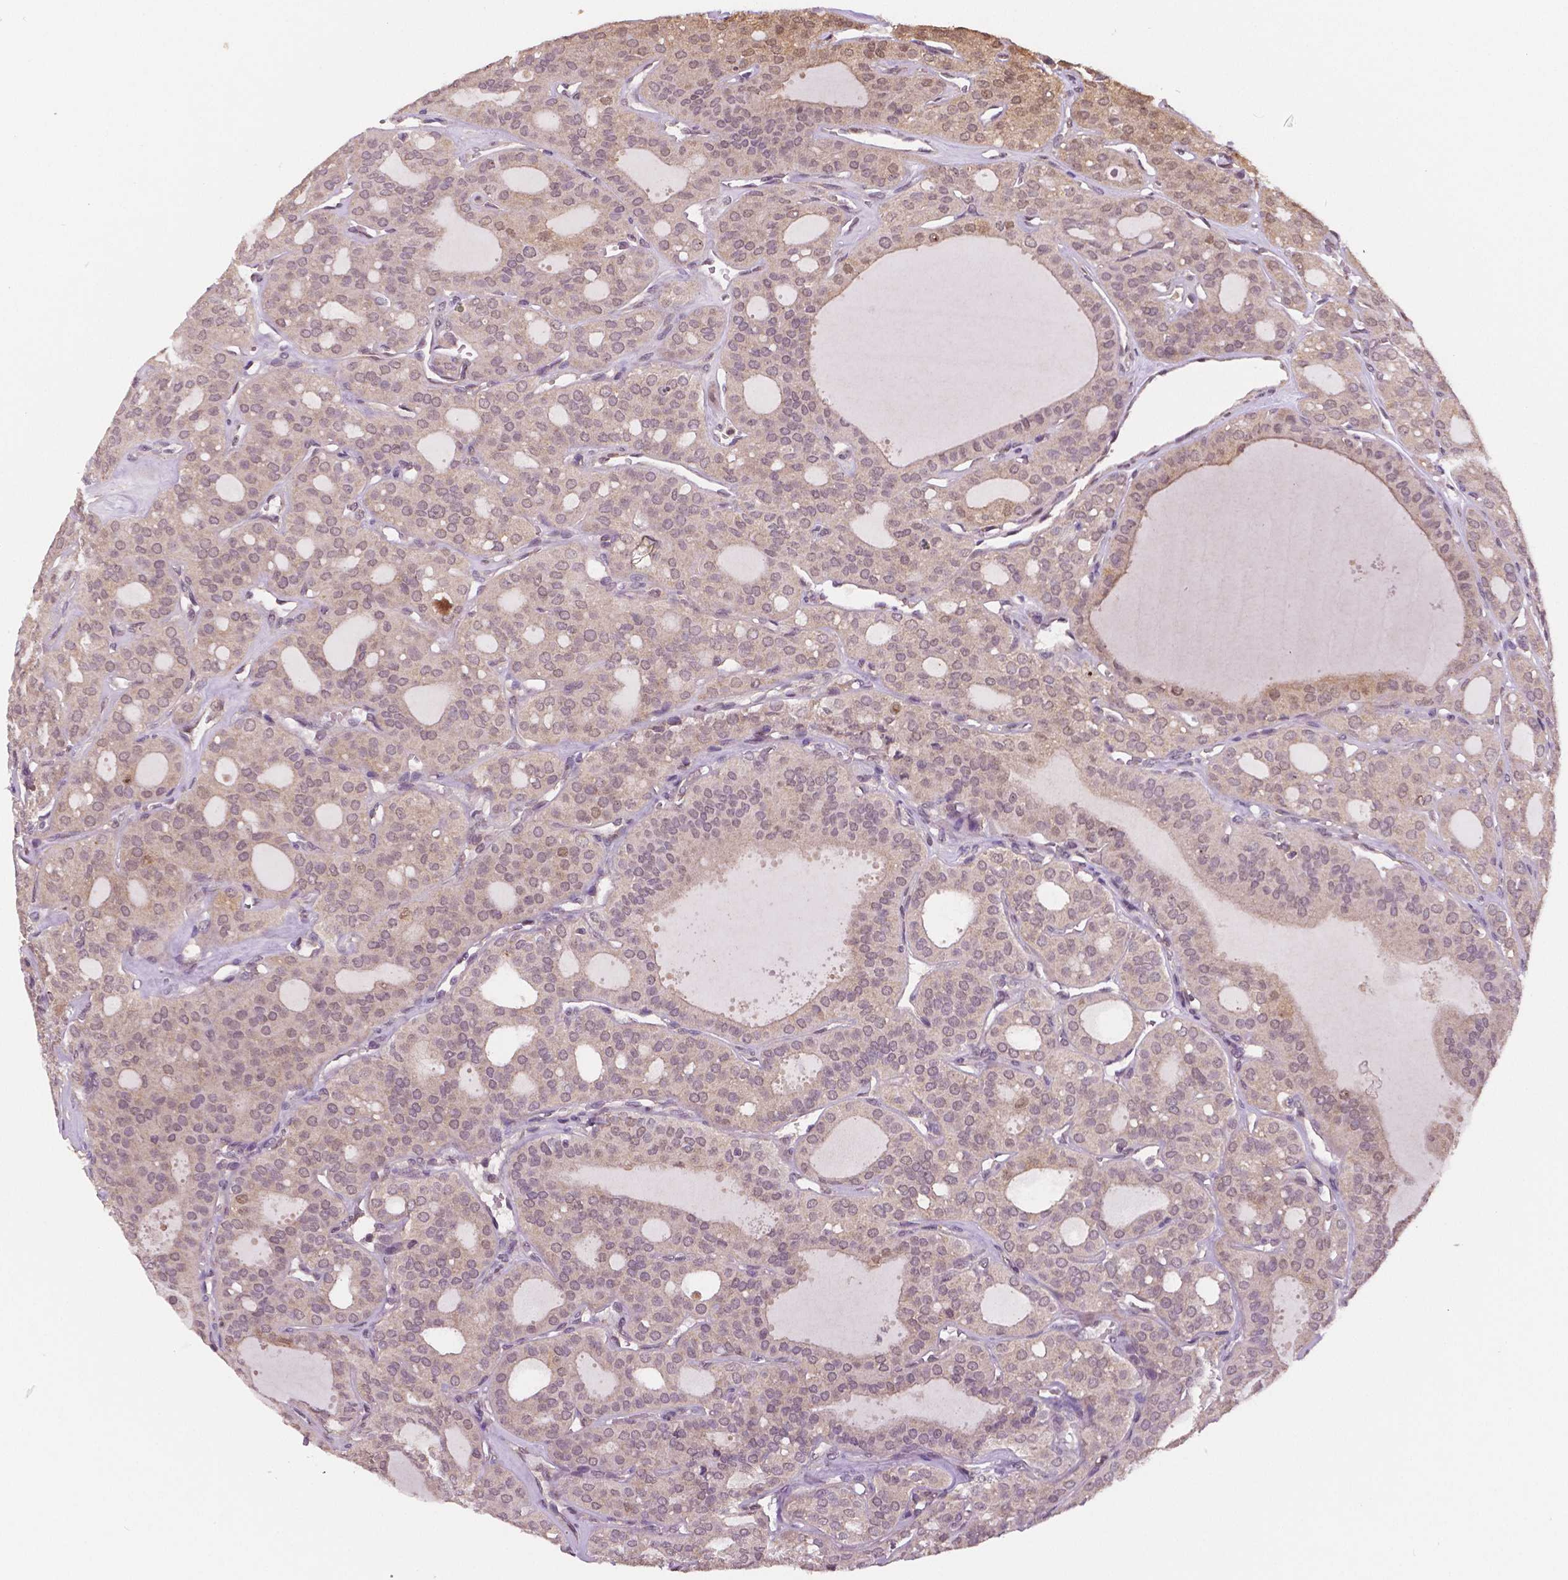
{"staining": {"intensity": "weak", "quantity": "<25%", "location": "cytoplasmic/membranous"}, "tissue": "thyroid cancer", "cell_type": "Tumor cells", "image_type": "cancer", "snomed": [{"axis": "morphology", "description": "Follicular adenoma carcinoma, NOS"}, {"axis": "topography", "description": "Thyroid gland"}], "caption": "Tumor cells are negative for protein expression in human thyroid follicular adenoma carcinoma.", "gene": "STAT3", "patient": {"sex": "male", "age": 75}}